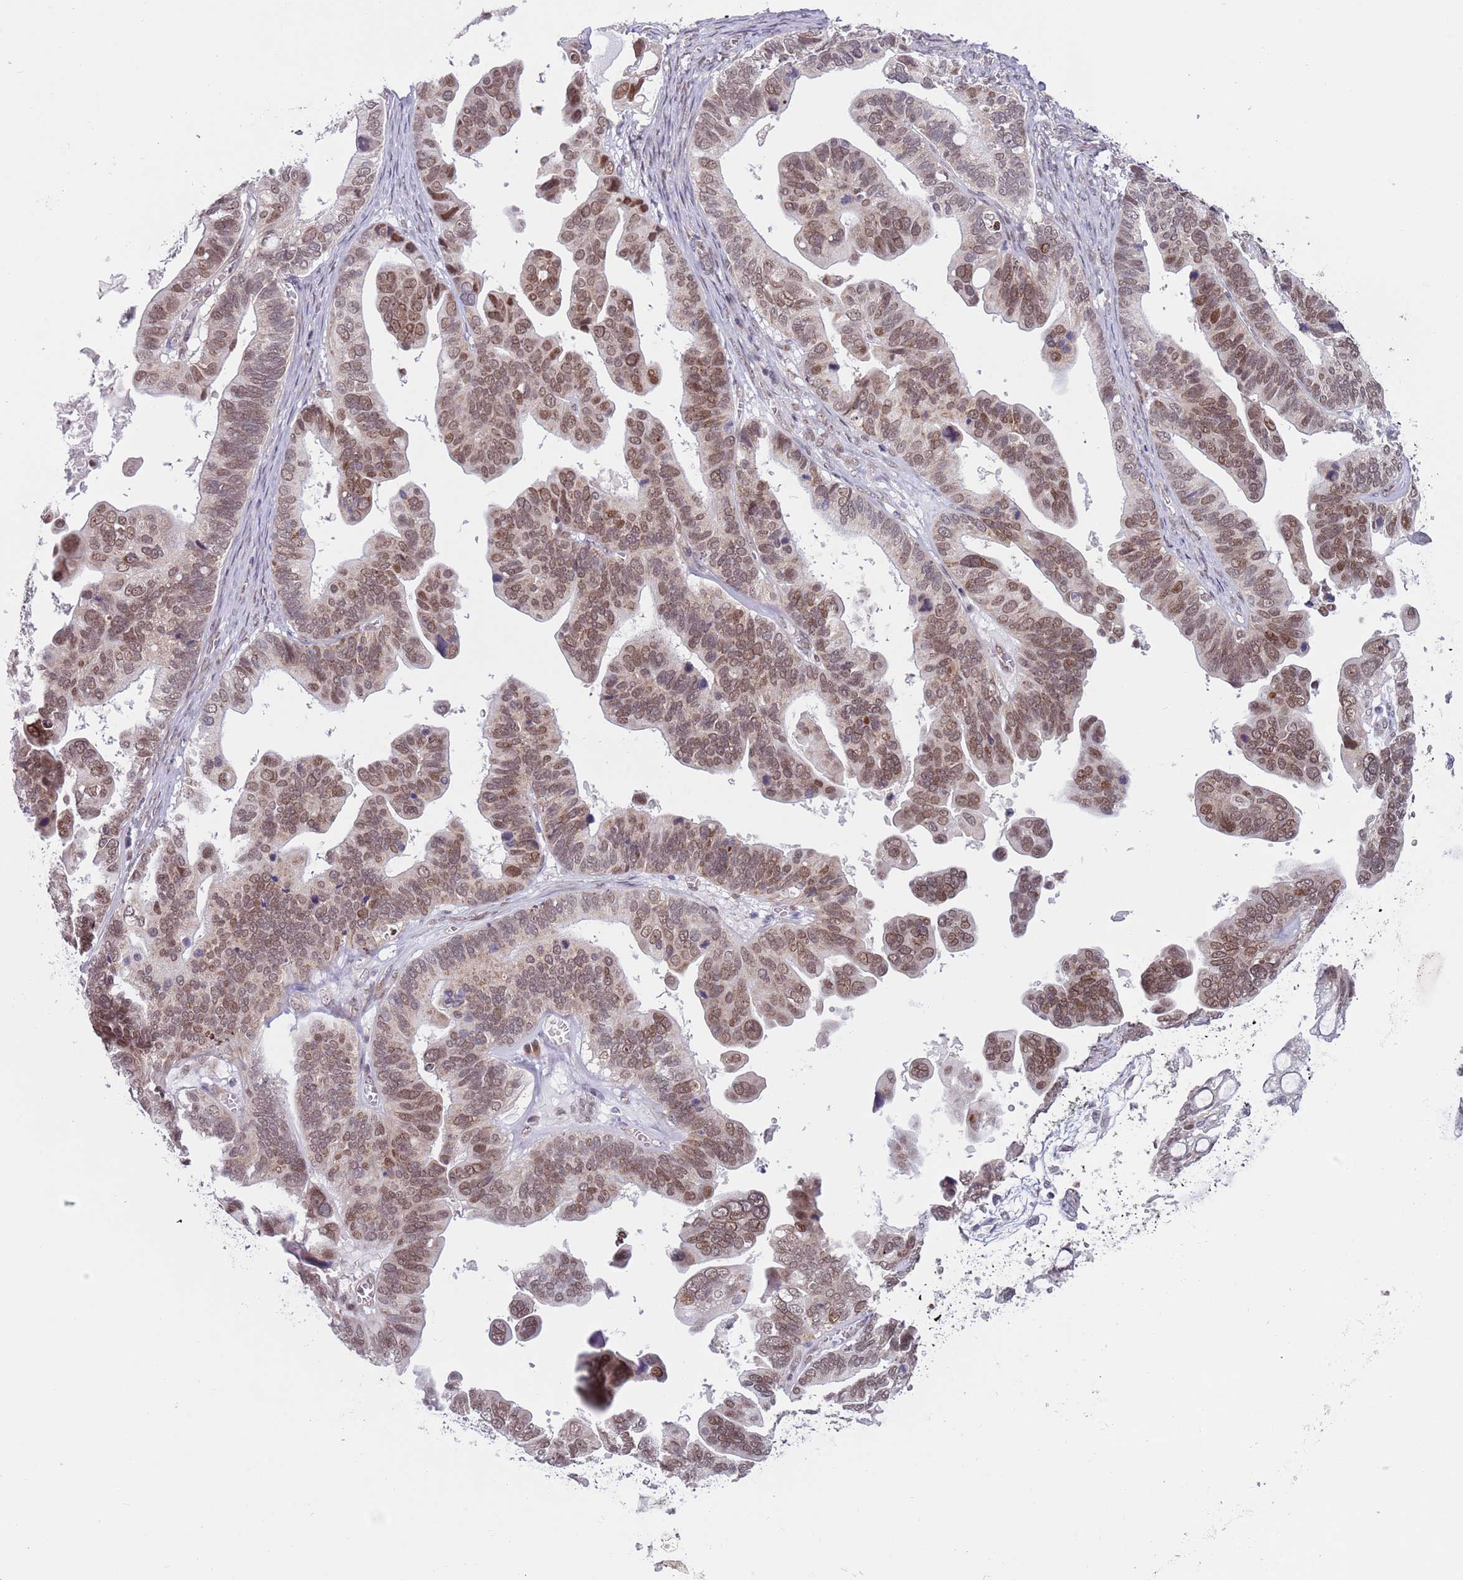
{"staining": {"intensity": "moderate", "quantity": ">75%", "location": "nuclear"}, "tissue": "ovarian cancer", "cell_type": "Tumor cells", "image_type": "cancer", "snomed": [{"axis": "morphology", "description": "Cystadenocarcinoma, serous, NOS"}, {"axis": "topography", "description": "Ovary"}], "caption": "Protein expression analysis of serous cystadenocarcinoma (ovarian) reveals moderate nuclear positivity in about >75% of tumor cells.", "gene": "SLC25A32", "patient": {"sex": "female", "age": 56}}